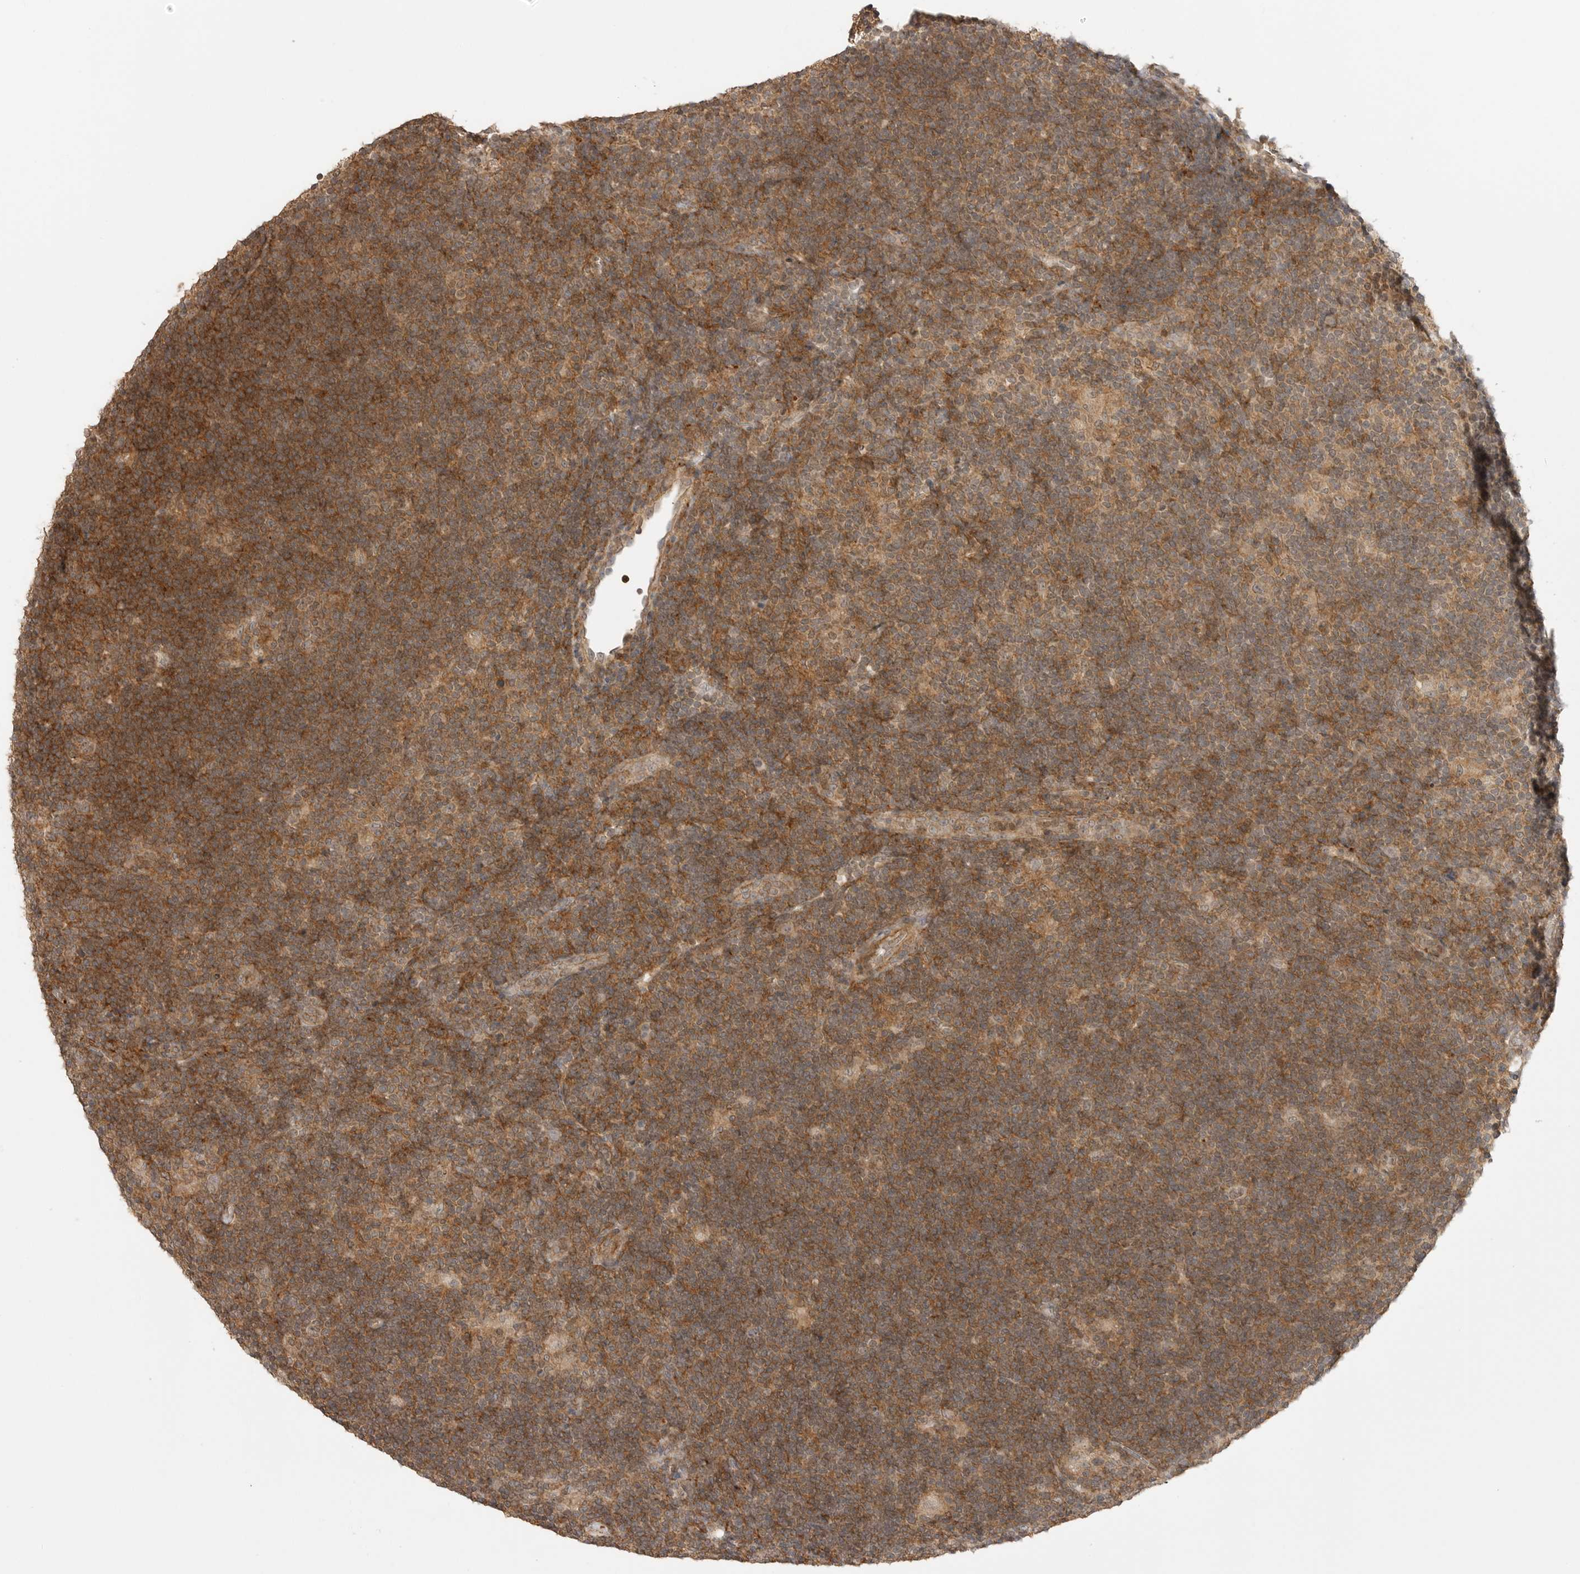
{"staining": {"intensity": "weak", "quantity": ">75%", "location": "cytoplasmic/membranous"}, "tissue": "lymphoma", "cell_type": "Tumor cells", "image_type": "cancer", "snomed": [{"axis": "morphology", "description": "Hodgkin's disease, NOS"}, {"axis": "topography", "description": "Lymph node"}], "caption": "Lymphoma tissue demonstrates weak cytoplasmic/membranous staining in about >75% of tumor cells (DAB (3,3'-diaminobenzidine) IHC, brown staining for protein, blue staining for nuclei).", "gene": "GPC2", "patient": {"sex": "female", "age": 57}}